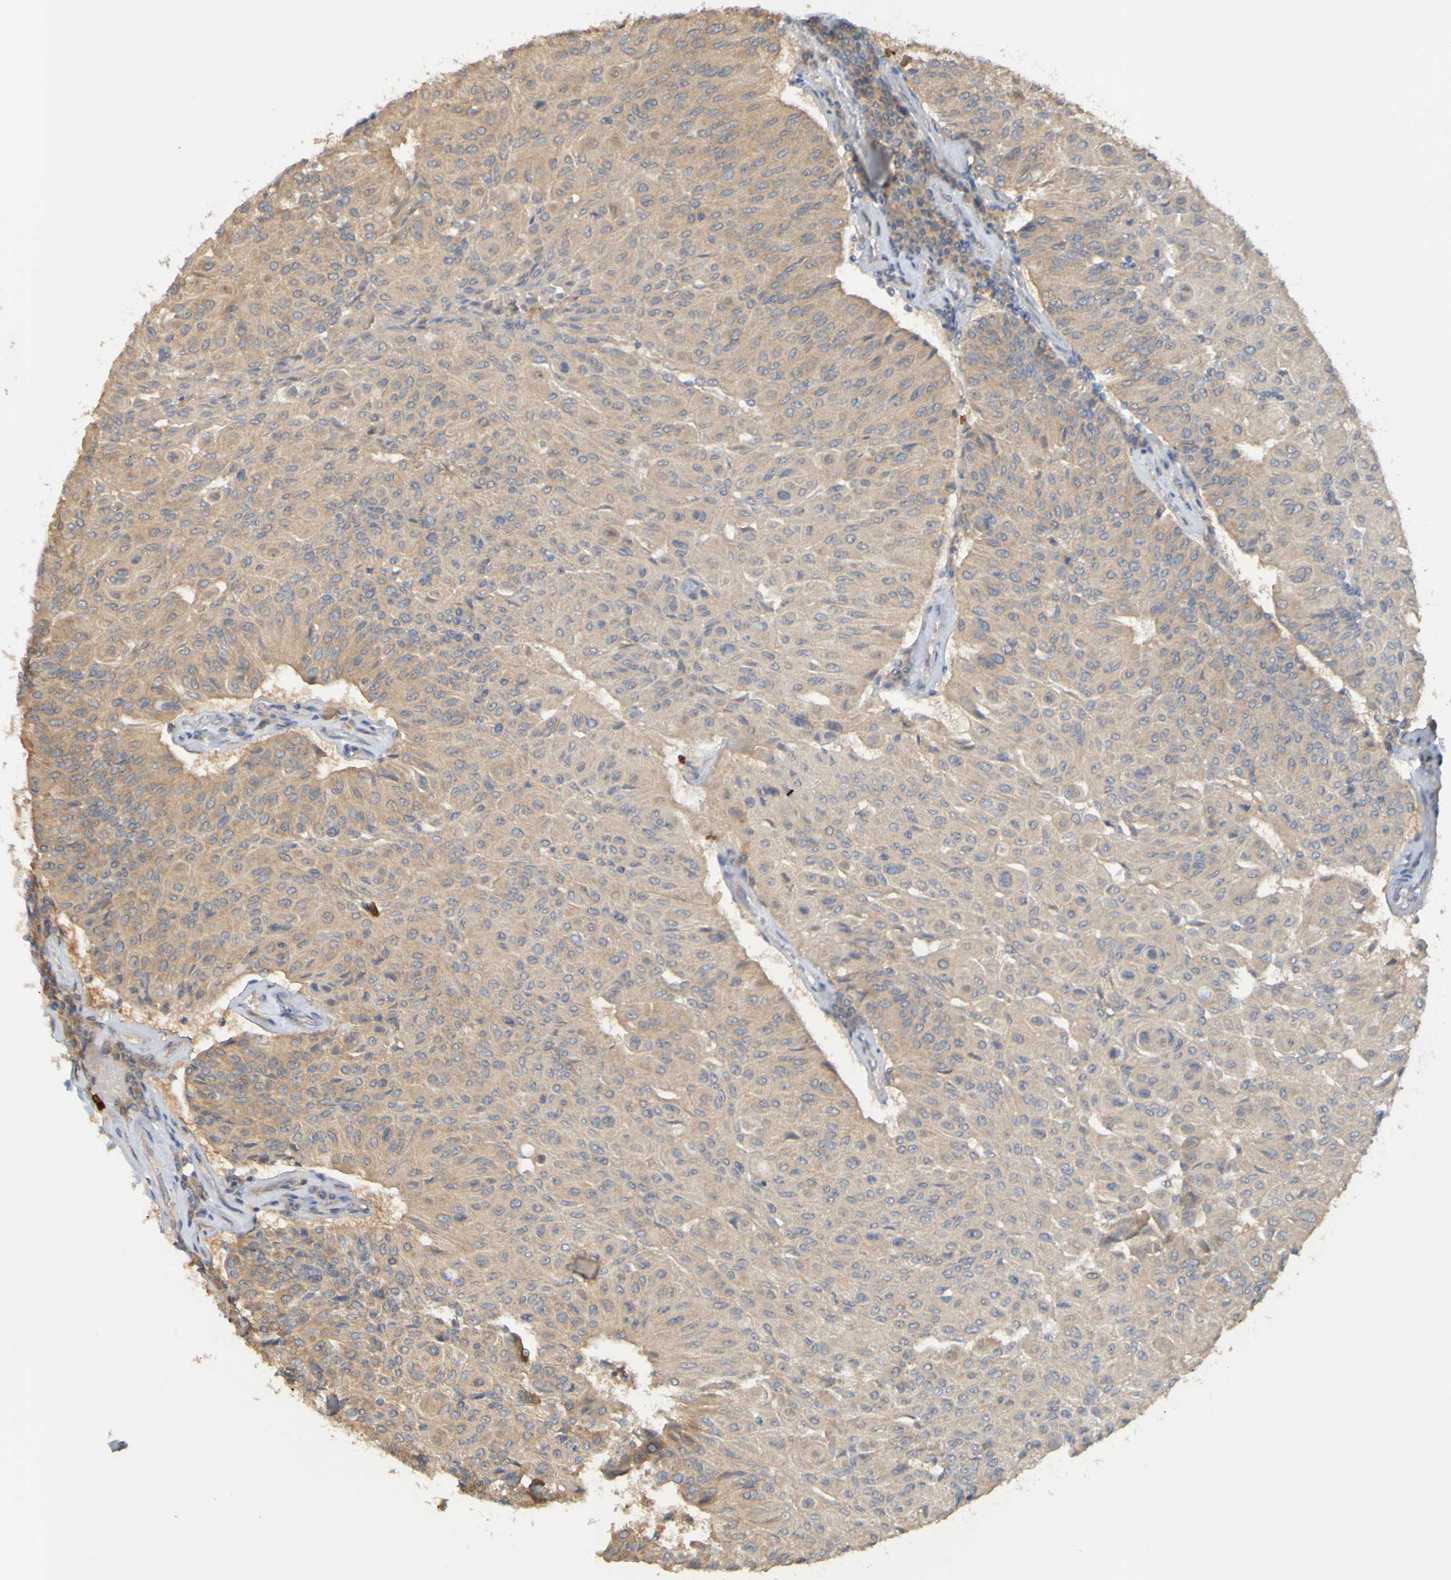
{"staining": {"intensity": "weak", "quantity": ">75%", "location": "cytoplasmic/membranous"}, "tissue": "urothelial cancer", "cell_type": "Tumor cells", "image_type": "cancer", "snomed": [{"axis": "morphology", "description": "Urothelial carcinoma, High grade"}, {"axis": "topography", "description": "Urinary bladder"}], "caption": "DAB immunohistochemical staining of human urothelial cancer exhibits weak cytoplasmic/membranous protein staining in approximately >75% of tumor cells.", "gene": "NAV2", "patient": {"sex": "male", "age": 66}}